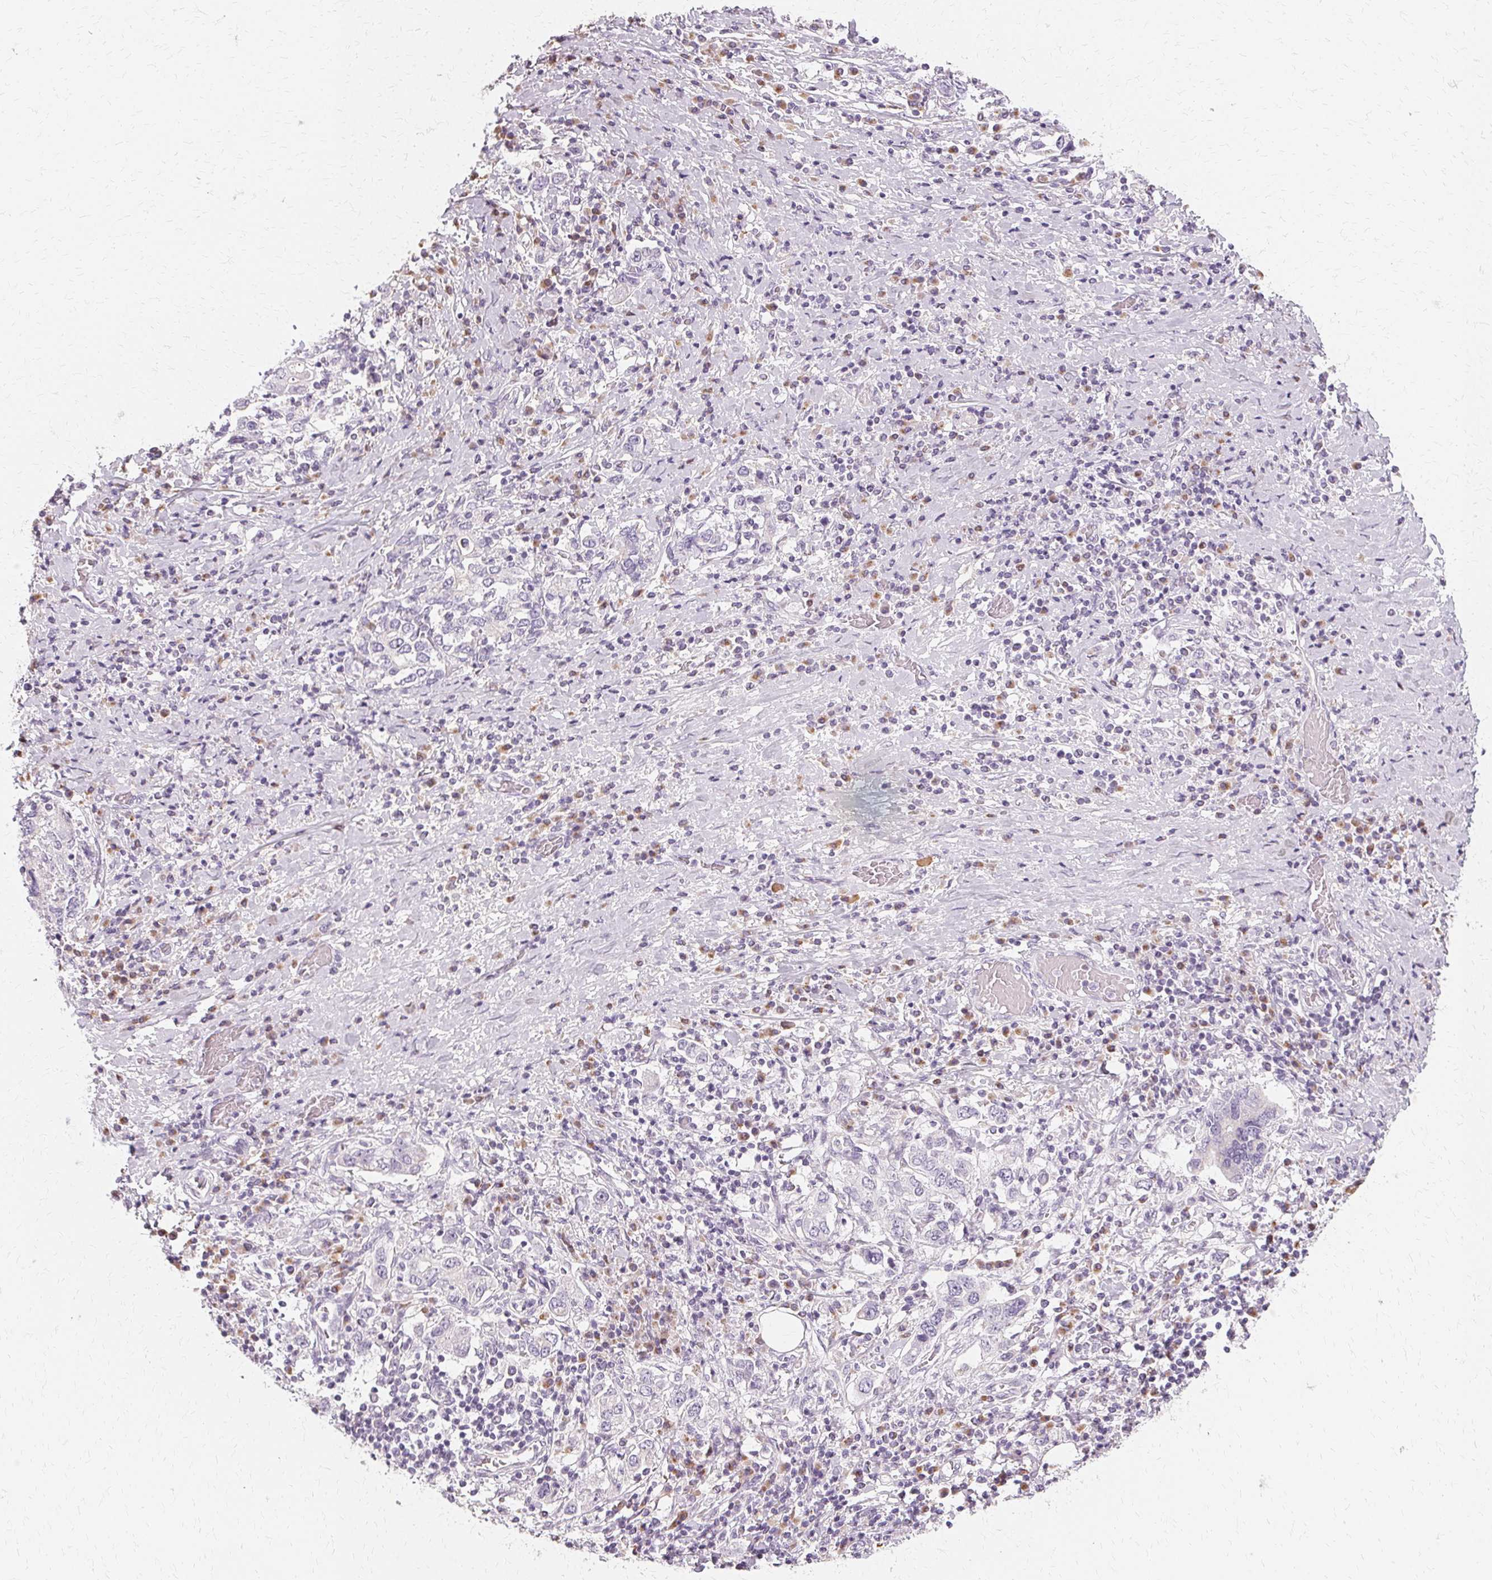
{"staining": {"intensity": "negative", "quantity": "none", "location": "none"}, "tissue": "stomach cancer", "cell_type": "Tumor cells", "image_type": "cancer", "snomed": [{"axis": "morphology", "description": "Adenocarcinoma, NOS"}, {"axis": "topography", "description": "Stomach, upper"}, {"axis": "topography", "description": "Stomach"}], "caption": "Adenocarcinoma (stomach) was stained to show a protein in brown. There is no significant positivity in tumor cells. Brightfield microscopy of IHC stained with DAB (3,3'-diaminobenzidine) (brown) and hematoxylin (blue), captured at high magnification.", "gene": "FCRL3", "patient": {"sex": "male", "age": 62}}